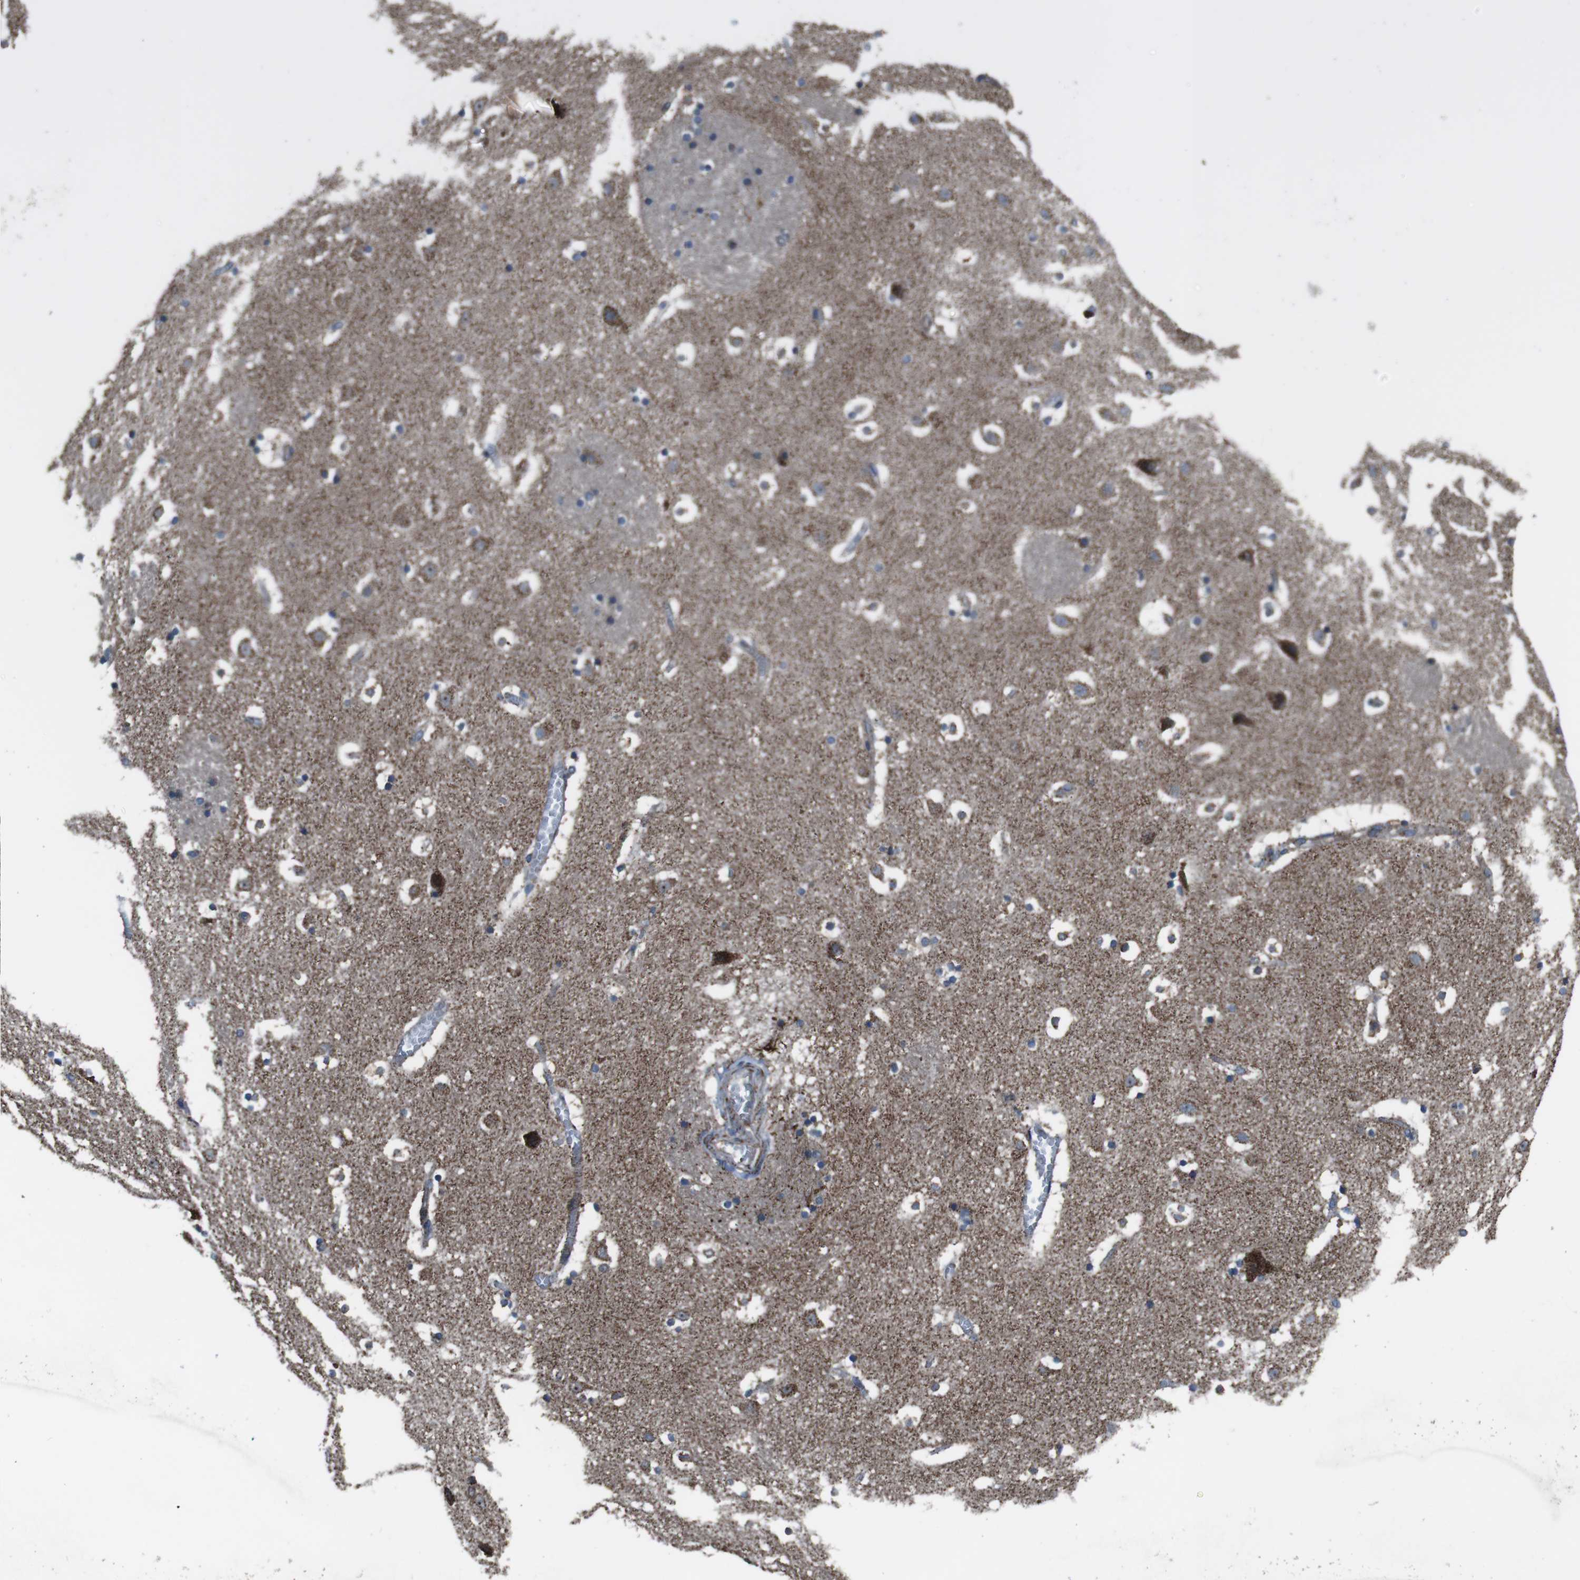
{"staining": {"intensity": "moderate", "quantity": "<25%", "location": "cytoplasmic/membranous"}, "tissue": "caudate", "cell_type": "Glial cells", "image_type": "normal", "snomed": [{"axis": "morphology", "description": "Normal tissue, NOS"}, {"axis": "topography", "description": "Lateral ventricle wall"}], "caption": "Immunohistochemical staining of normal human caudate shows moderate cytoplasmic/membranous protein expression in about <25% of glial cells.", "gene": "GIMAP8", "patient": {"sex": "male", "age": 45}}